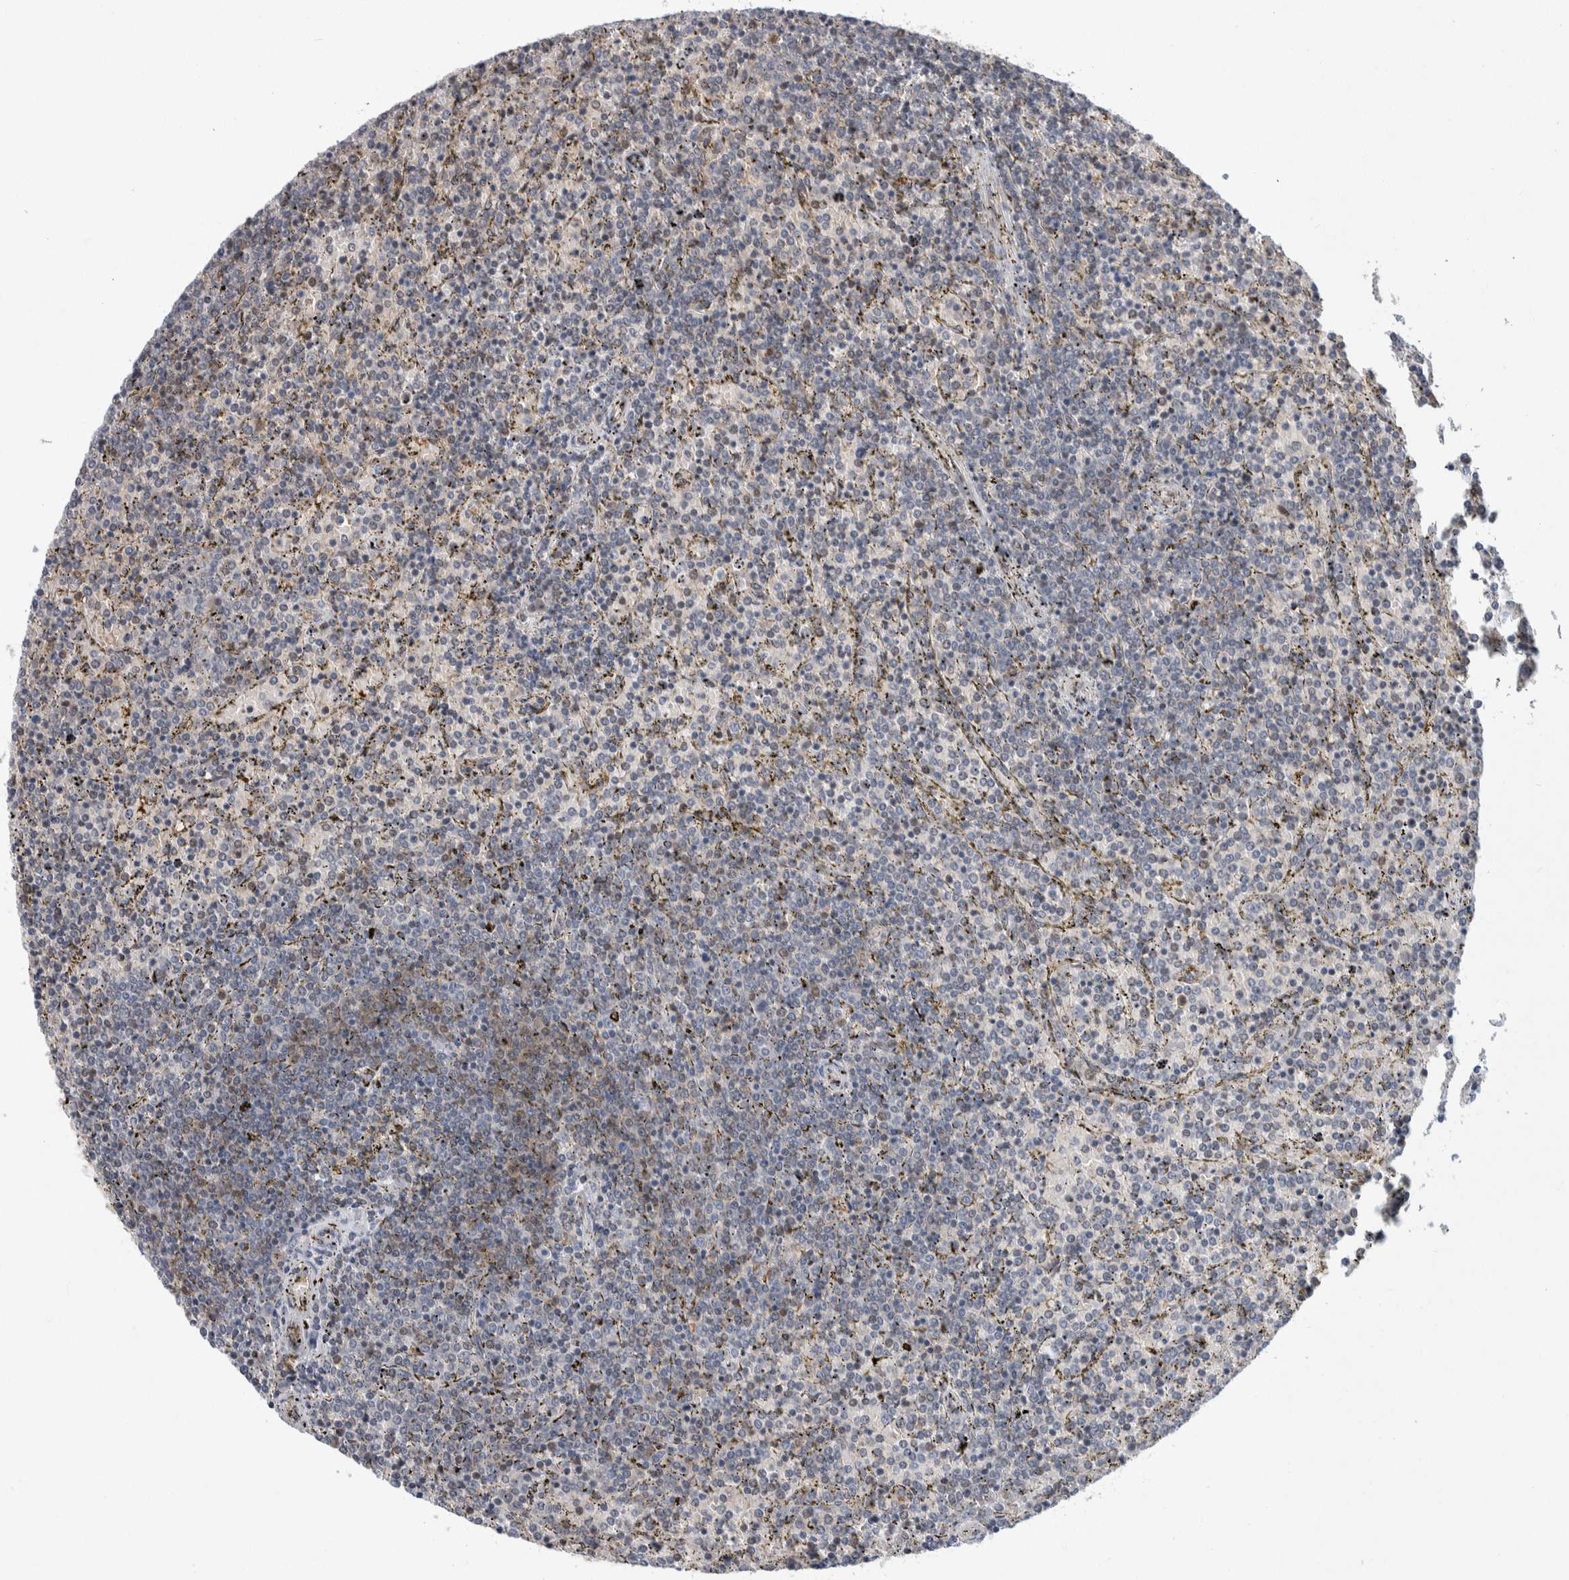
{"staining": {"intensity": "weak", "quantity": "<25%", "location": "cytoplasmic/membranous"}, "tissue": "lymphoma", "cell_type": "Tumor cells", "image_type": "cancer", "snomed": [{"axis": "morphology", "description": "Malignant lymphoma, non-Hodgkin's type, Low grade"}, {"axis": "topography", "description": "Spleen"}], "caption": "This is a photomicrograph of immunohistochemistry staining of malignant lymphoma, non-Hodgkin's type (low-grade), which shows no staining in tumor cells.", "gene": "PTPA", "patient": {"sex": "female", "age": 77}}